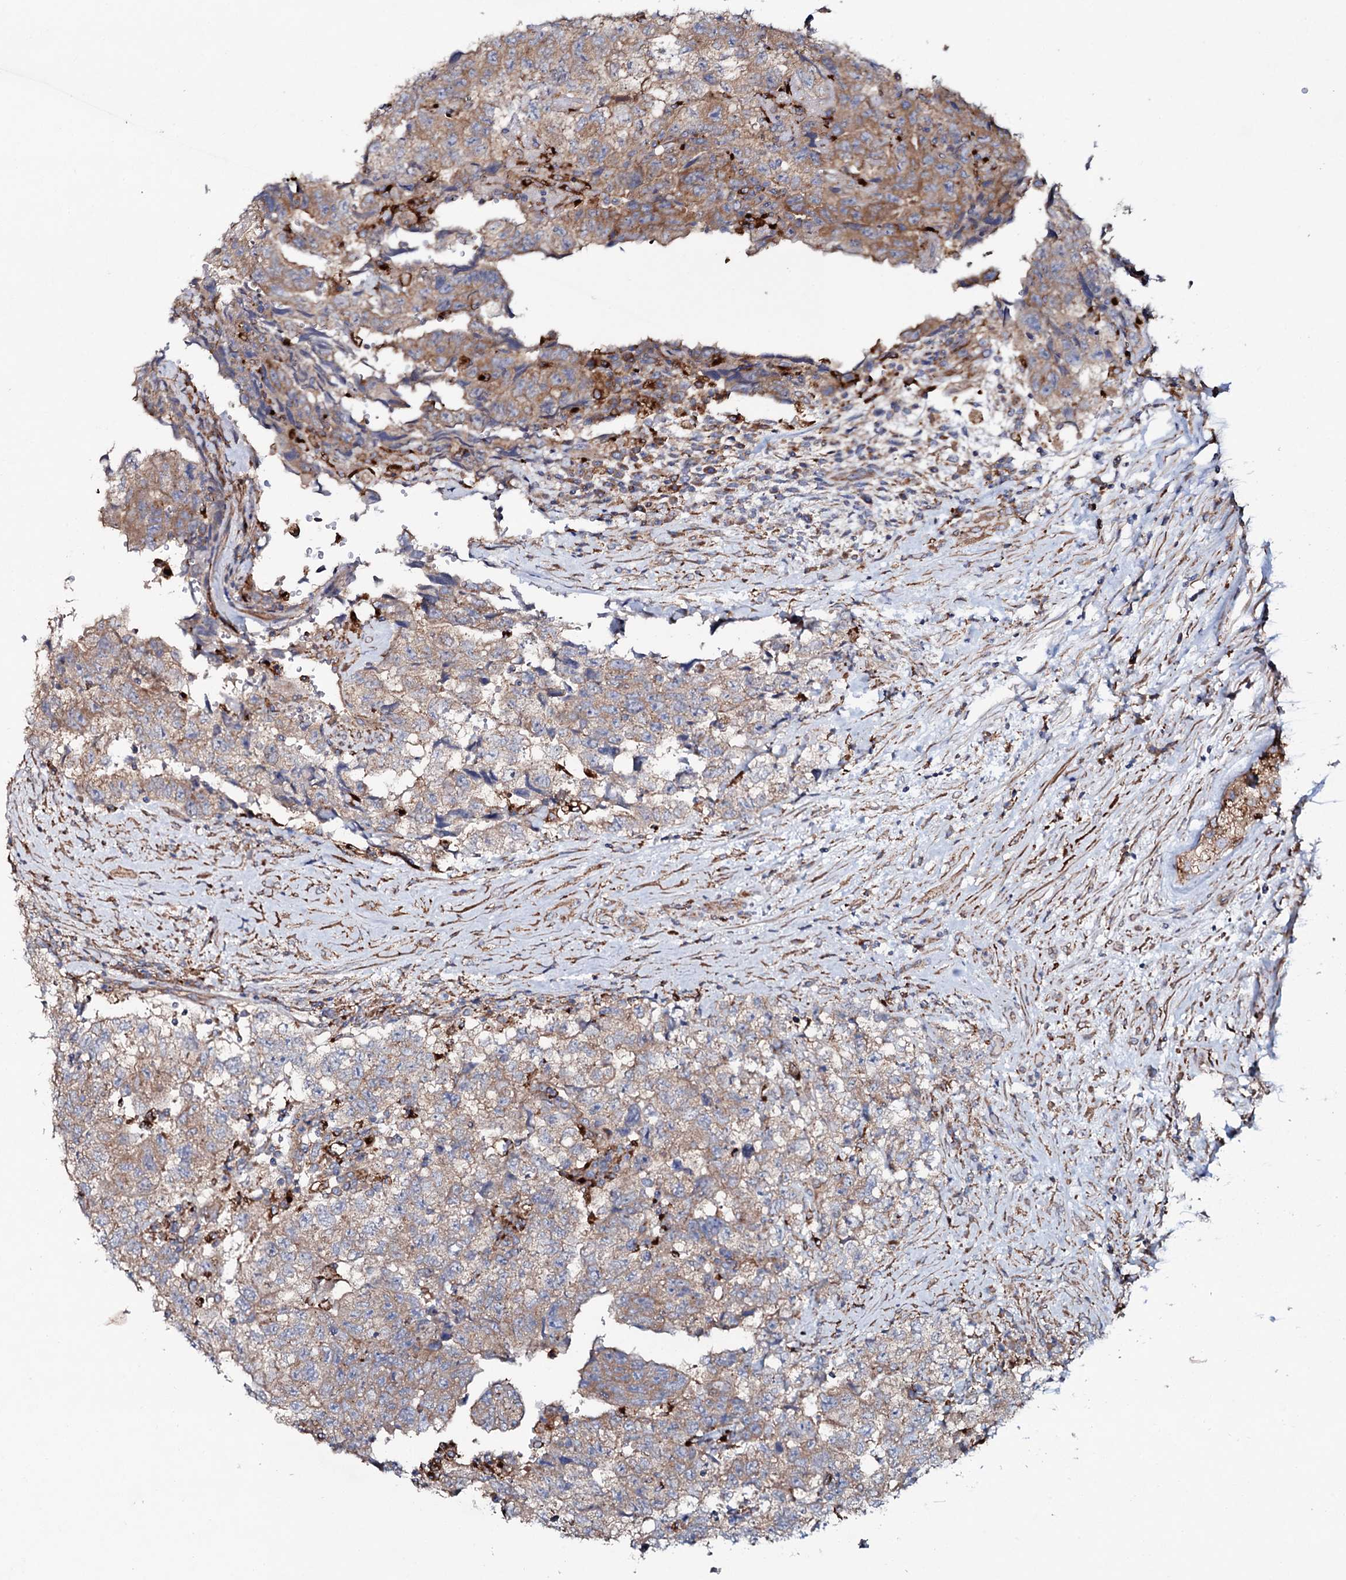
{"staining": {"intensity": "weak", "quantity": ">75%", "location": "cytoplasmic/membranous"}, "tissue": "testis cancer", "cell_type": "Tumor cells", "image_type": "cancer", "snomed": [{"axis": "morphology", "description": "Carcinoma, Embryonal, NOS"}, {"axis": "topography", "description": "Testis"}], "caption": "An immunohistochemistry (IHC) histopathology image of neoplastic tissue is shown. Protein staining in brown highlights weak cytoplasmic/membranous positivity in testis cancer (embryonal carcinoma) within tumor cells.", "gene": "P2RX4", "patient": {"sex": "male", "age": 36}}